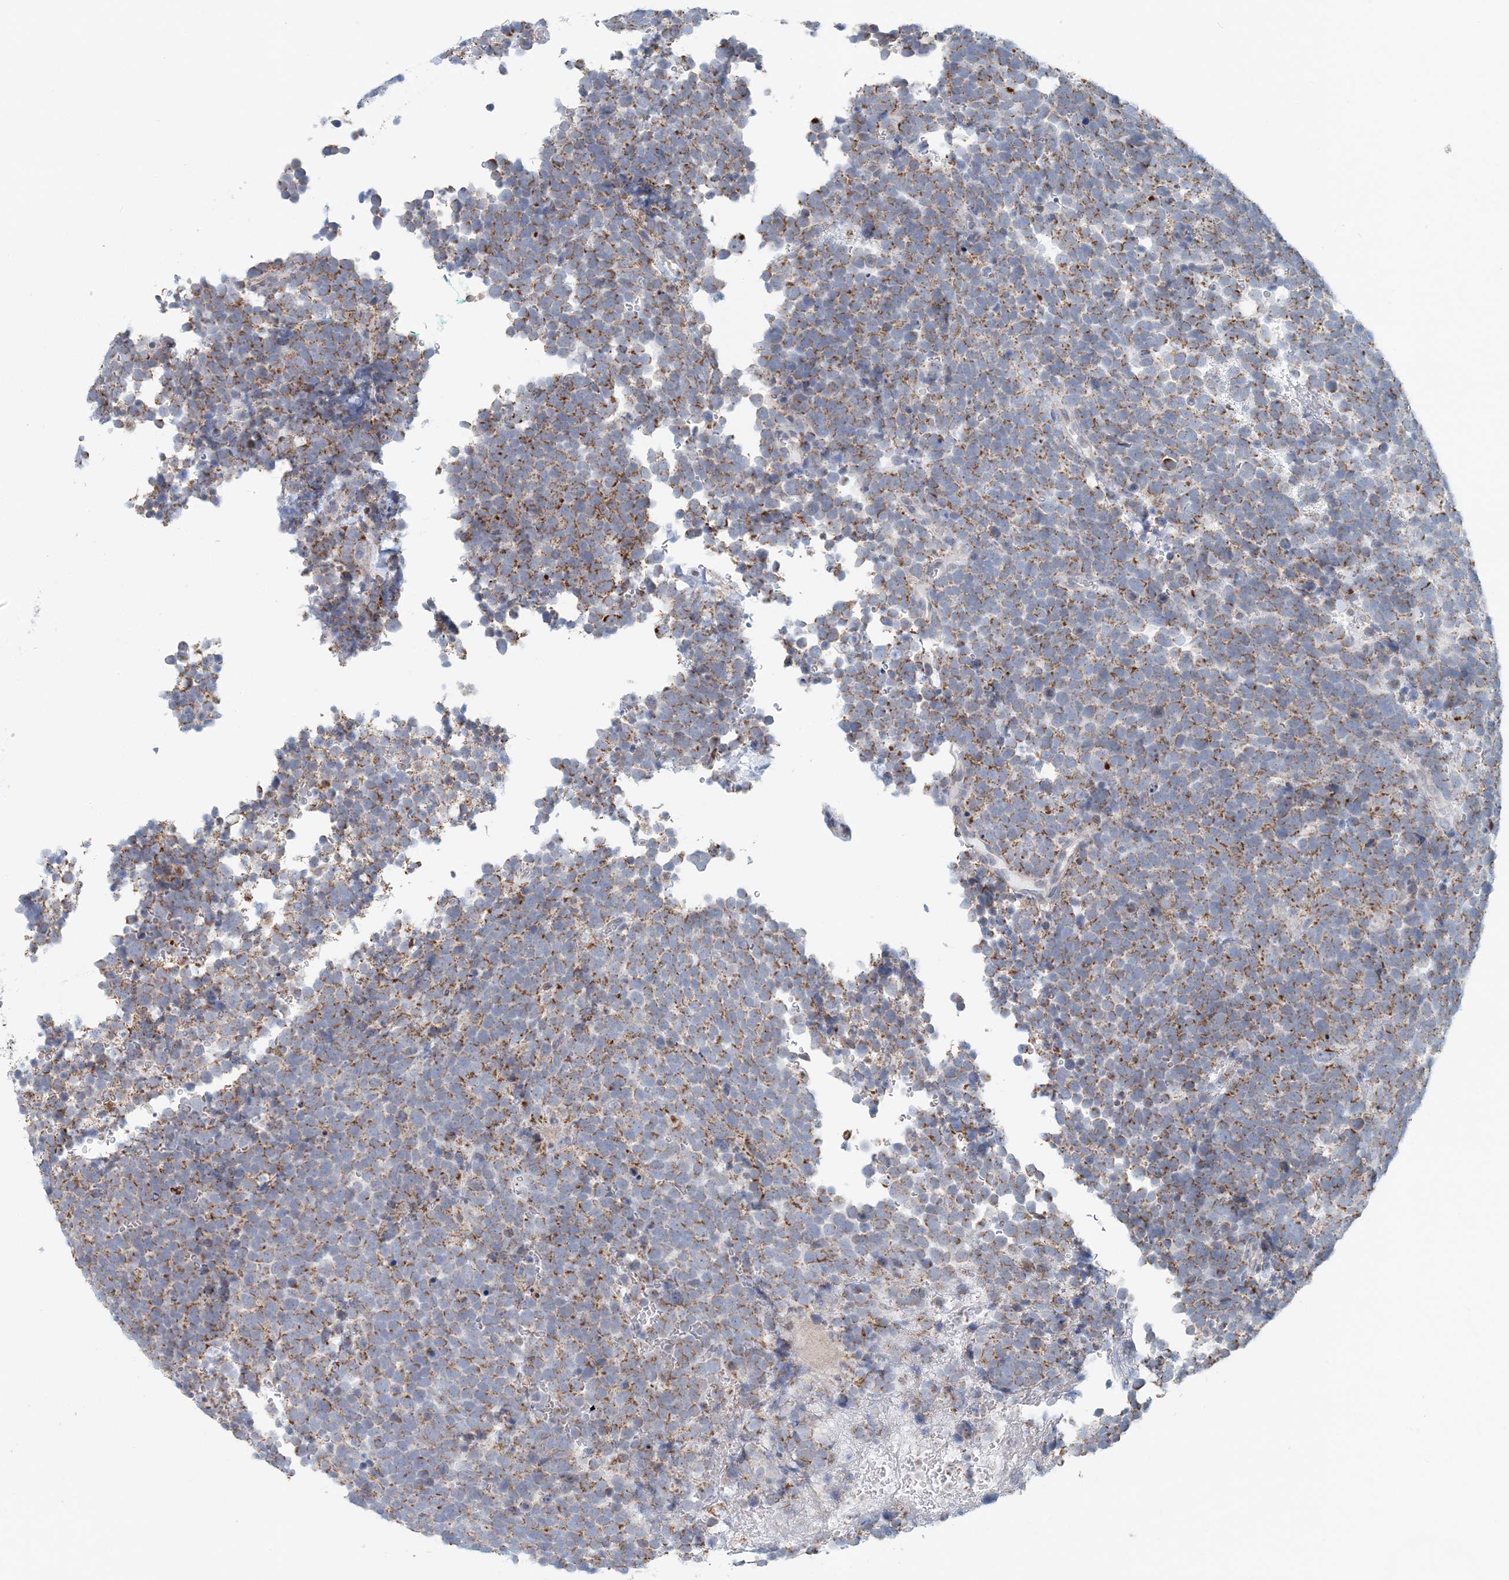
{"staining": {"intensity": "moderate", "quantity": "25%-75%", "location": "cytoplasmic/membranous"}, "tissue": "urothelial cancer", "cell_type": "Tumor cells", "image_type": "cancer", "snomed": [{"axis": "morphology", "description": "Urothelial carcinoma, High grade"}, {"axis": "topography", "description": "Urinary bladder"}], "caption": "Human urothelial cancer stained for a protein (brown) reveals moderate cytoplasmic/membranous positive positivity in about 25%-75% of tumor cells.", "gene": "BDH1", "patient": {"sex": "female", "age": 82}}